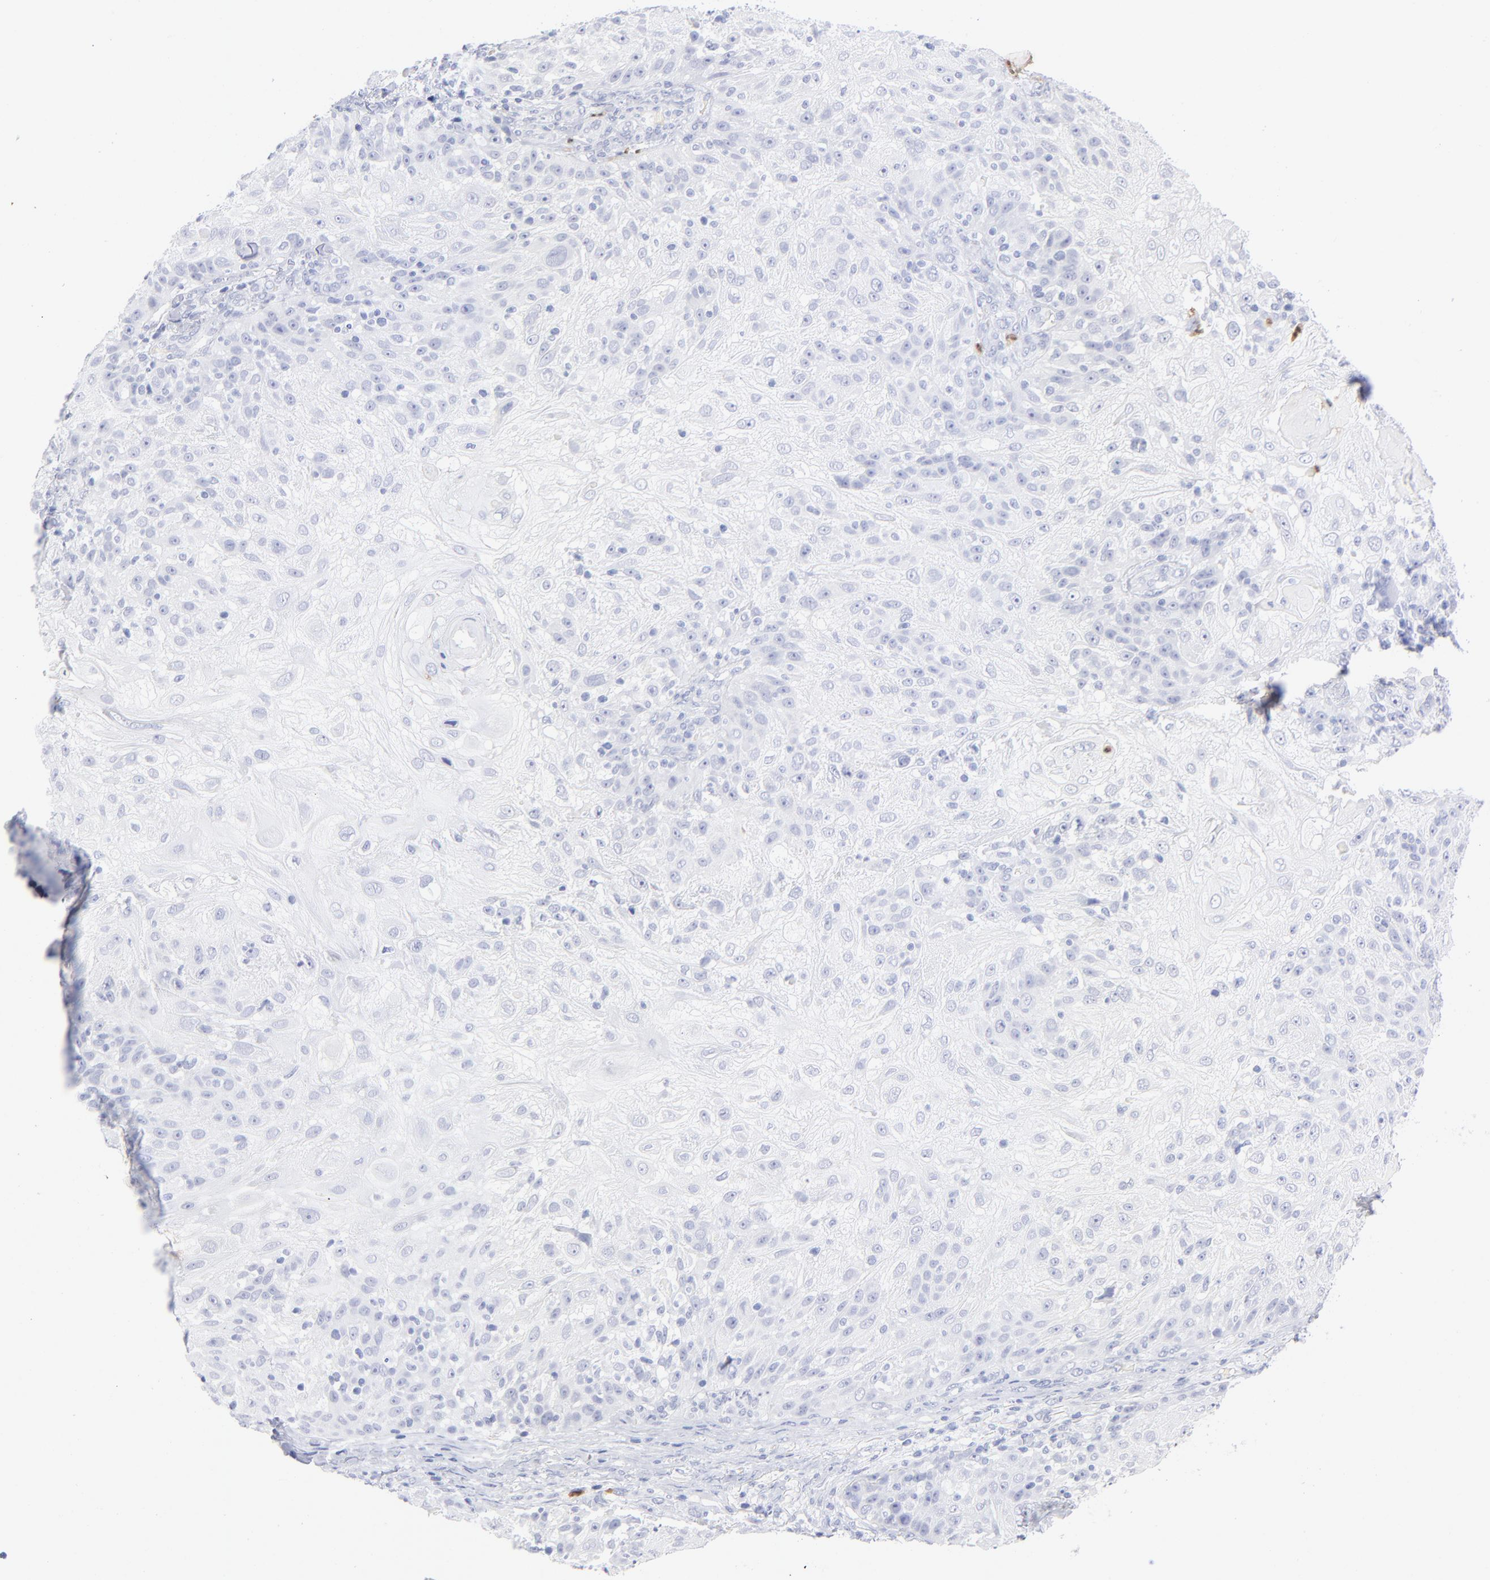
{"staining": {"intensity": "negative", "quantity": "none", "location": "none"}, "tissue": "skin cancer", "cell_type": "Tumor cells", "image_type": "cancer", "snomed": [{"axis": "morphology", "description": "Normal tissue, NOS"}, {"axis": "morphology", "description": "Squamous cell carcinoma, NOS"}, {"axis": "topography", "description": "Skin"}], "caption": "An image of skin cancer stained for a protein reveals no brown staining in tumor cells.", "gene": "ARG1", "patient": {"sex": "female", "age": 83}}